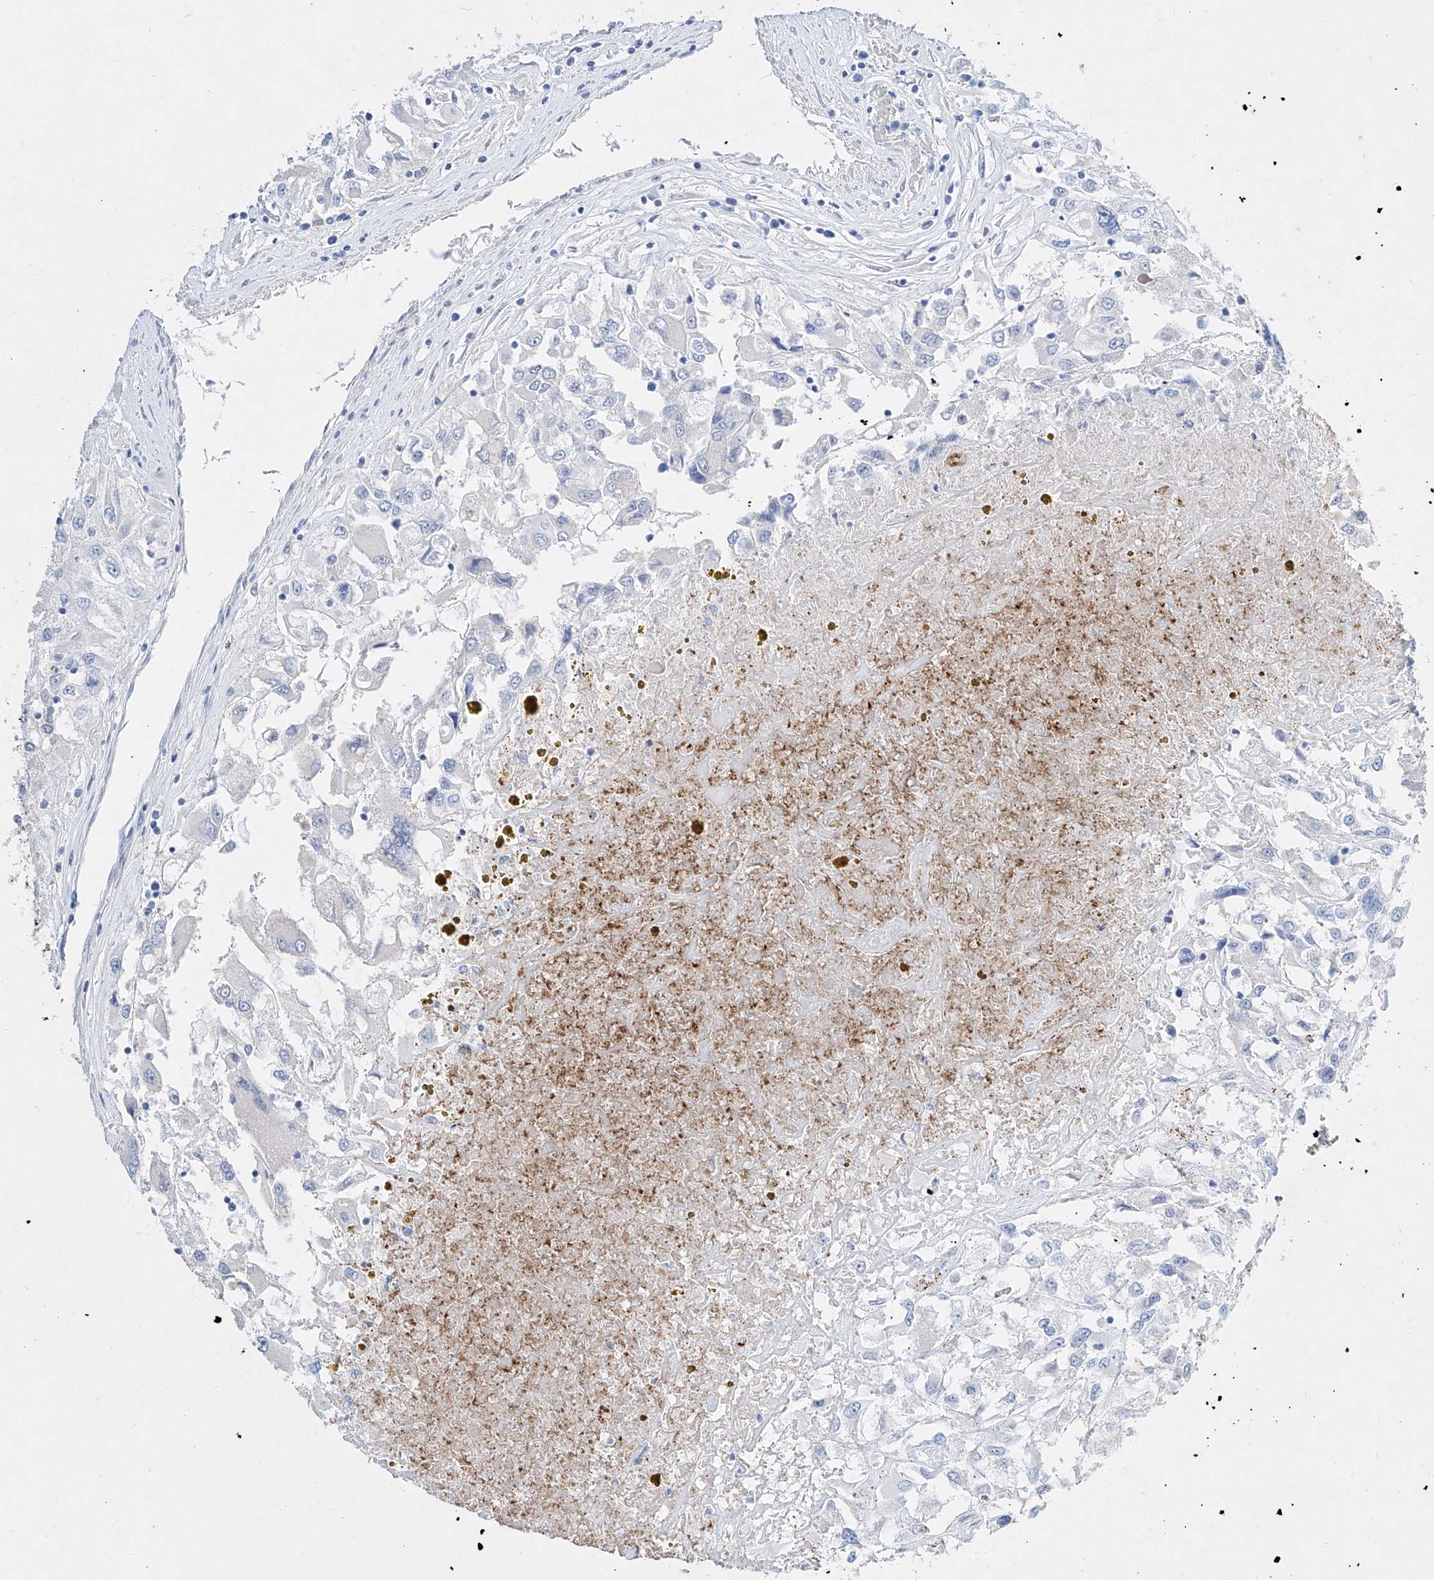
{"staining": {"intensity": "negative", "quantity": "none", "location": "none"}, "tissue": "renal cancer", "cell_type": "Tumor cells", "image_type": "cancer", "snomed": [{"axis": "morphology", "description": "Adenocarcinoma, NOS"}, {"axis": "topography", "description": "Kidney"}], "caption": "Renal cancer (adenocarcinoma) stained for a protein using immunohistochemistry reveals no positivity tumor cells.", "gene": "TM7SF2", "patient": {"sex": "female", "age": 52}}